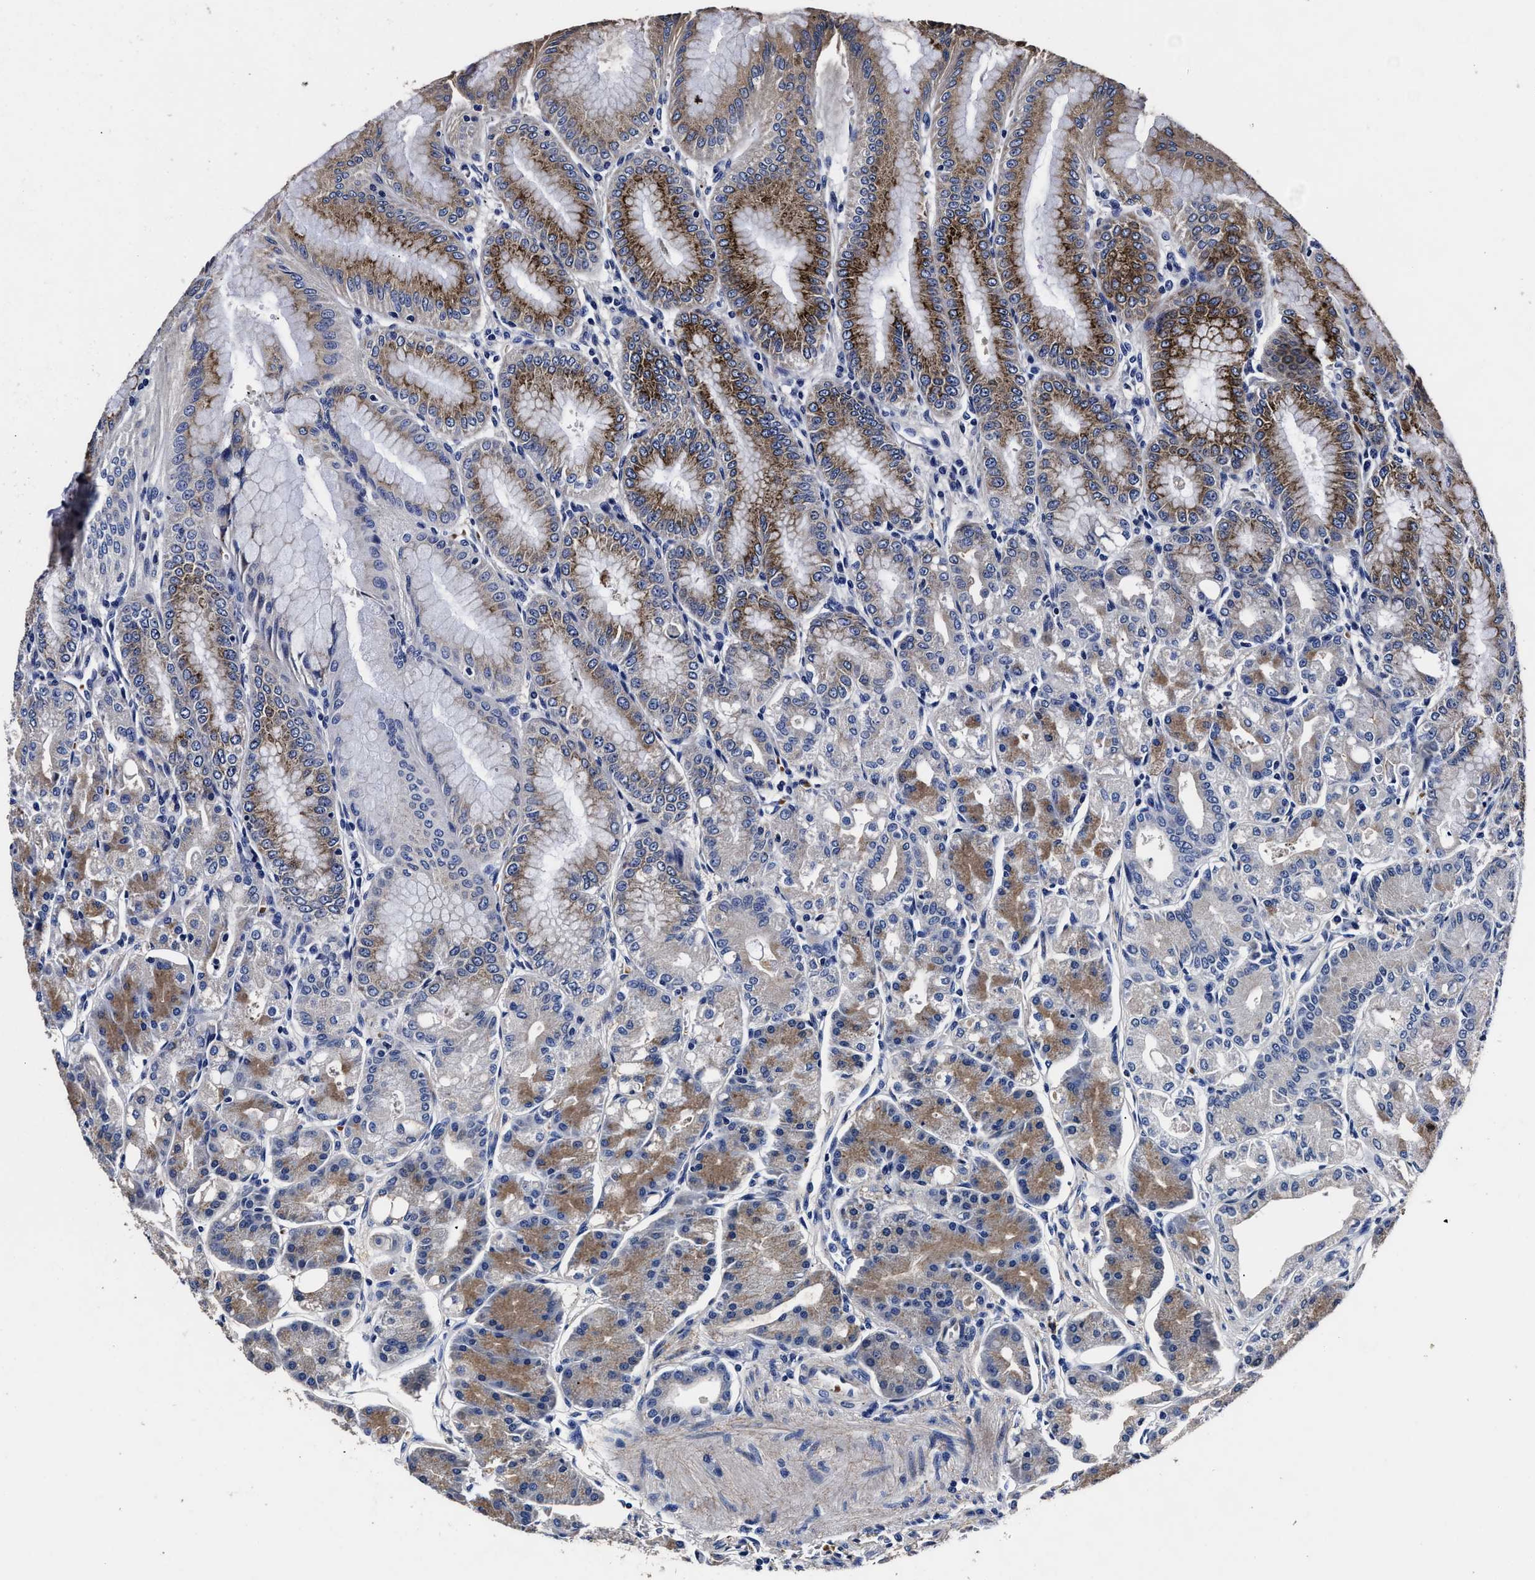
{"staining": {"intensity": "strong", "quantity": "25%-75%", "location": "cytoplasmic/membranous"}, "tissue": "stomach", "cell_type": "Glandular cells", "image_type": "normal", "snomed": [{"axis": "morphology", "description": "Normal tissue, NOS"}, {"axis": "topography", "description": "Stomach, lower"}], "caption": "Immunohistochemical staining of normal human stomach exhibits 25%-75% levels of strong cytoplasmic/membranous protein staining in approximately 25%-75% of glandular cells.", "gene": "OLFML2A", "patient": {"sex": "male", "age": 71}}